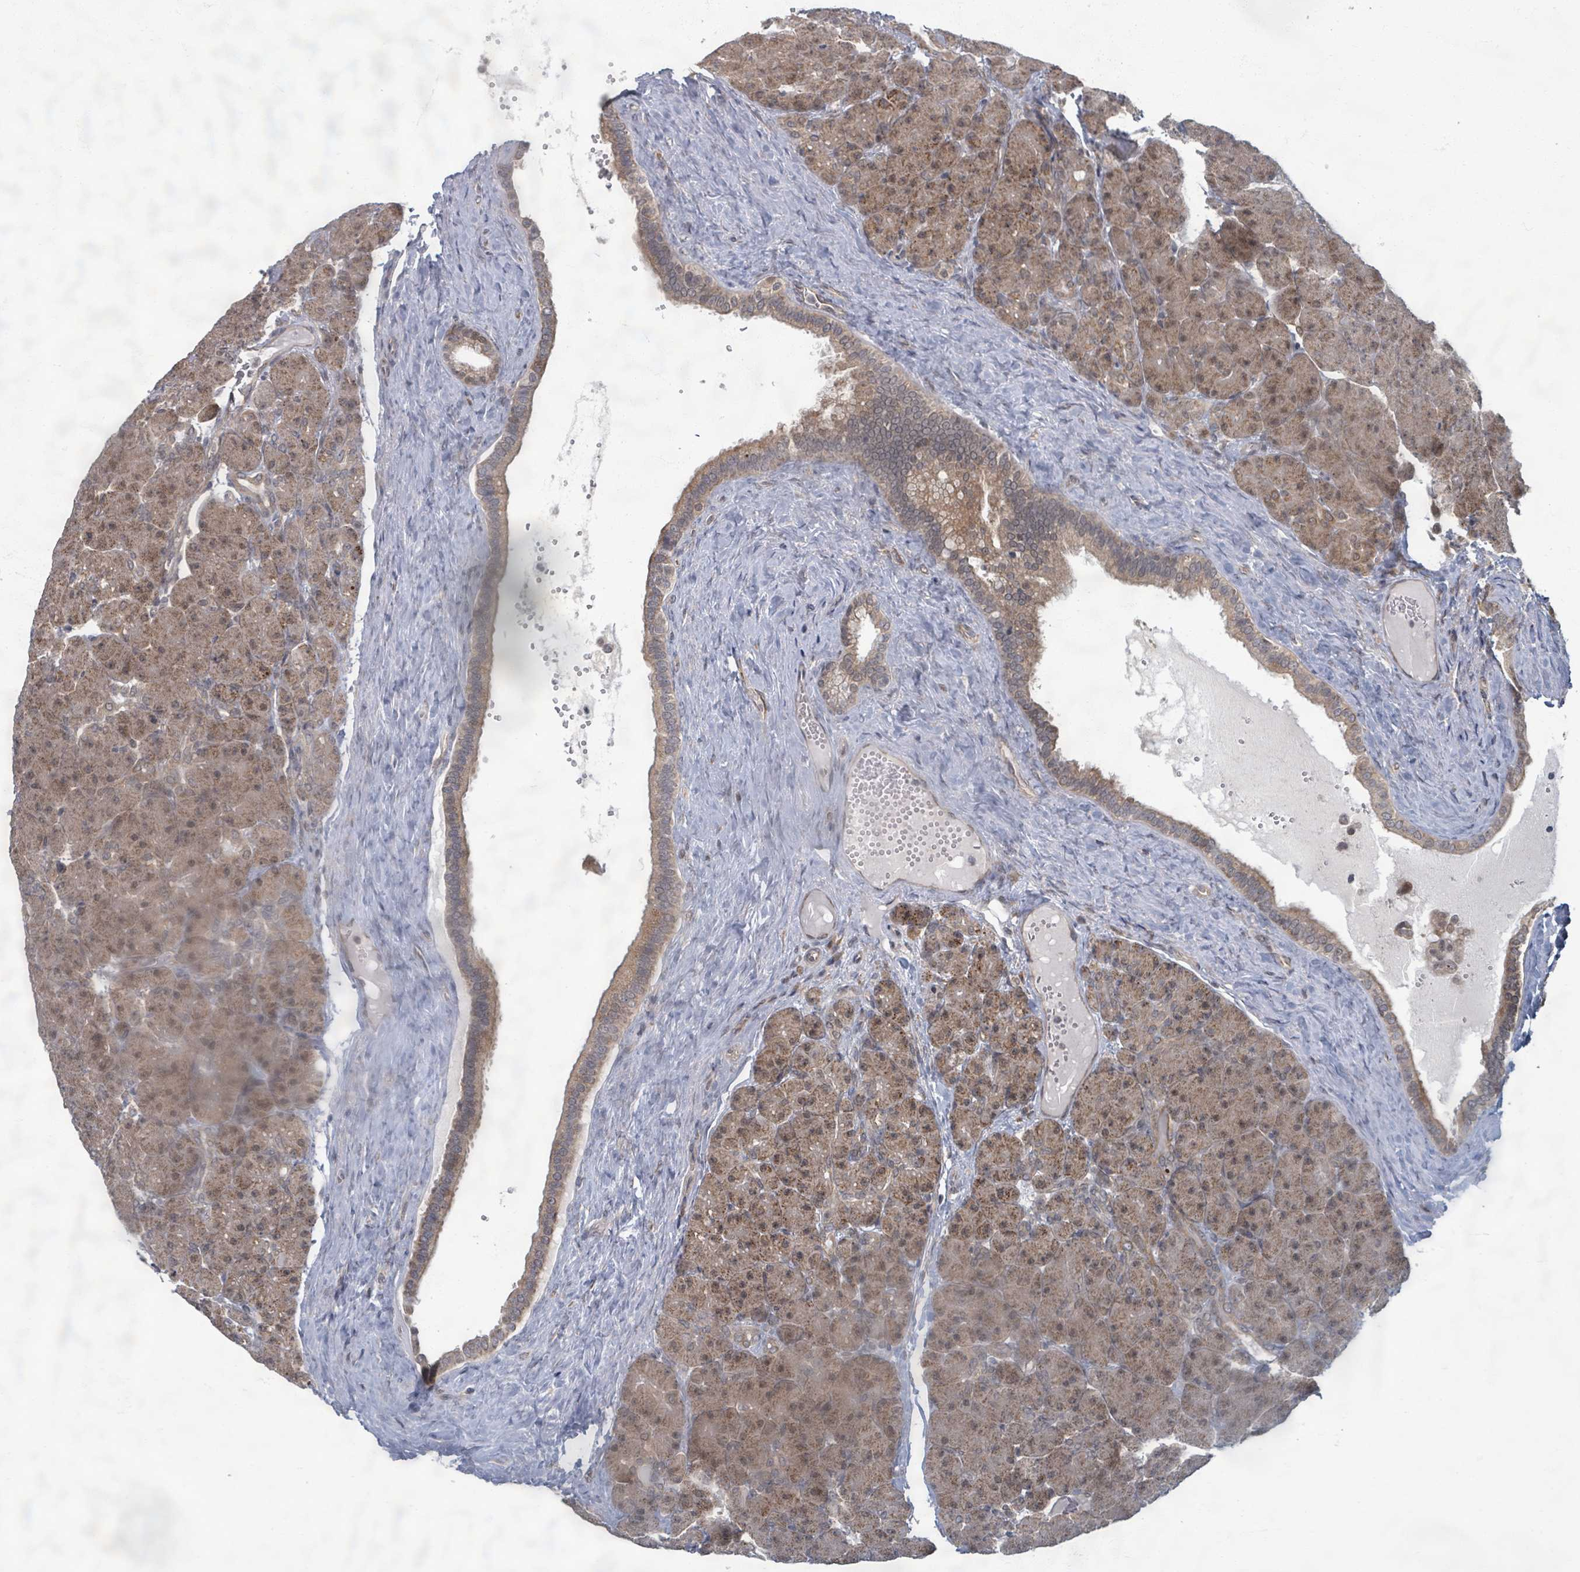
{"staining": {"intensity": "moderate", "quantity": ">75%", "location": "cytoplasmic/membranous,nuclear"}, "tissue": "pancreas", "cell_type": "Exocrine glandular cells", "image_type": "normal", "snomed": [{"axis": "morphology", "description": "Normal tissue, NOS"}, {"axis": "topography", "description": "Pancreas"}], "caption": "An image showing moderate cytoplasmic/membranous,nuclear staining in approximately >75% of exocrine glandular cells in benign pancreas, as visualized by brown immunohistochemical staining.", "gene": "INTS15", "patient": {"sex": "male", "age": 66}}